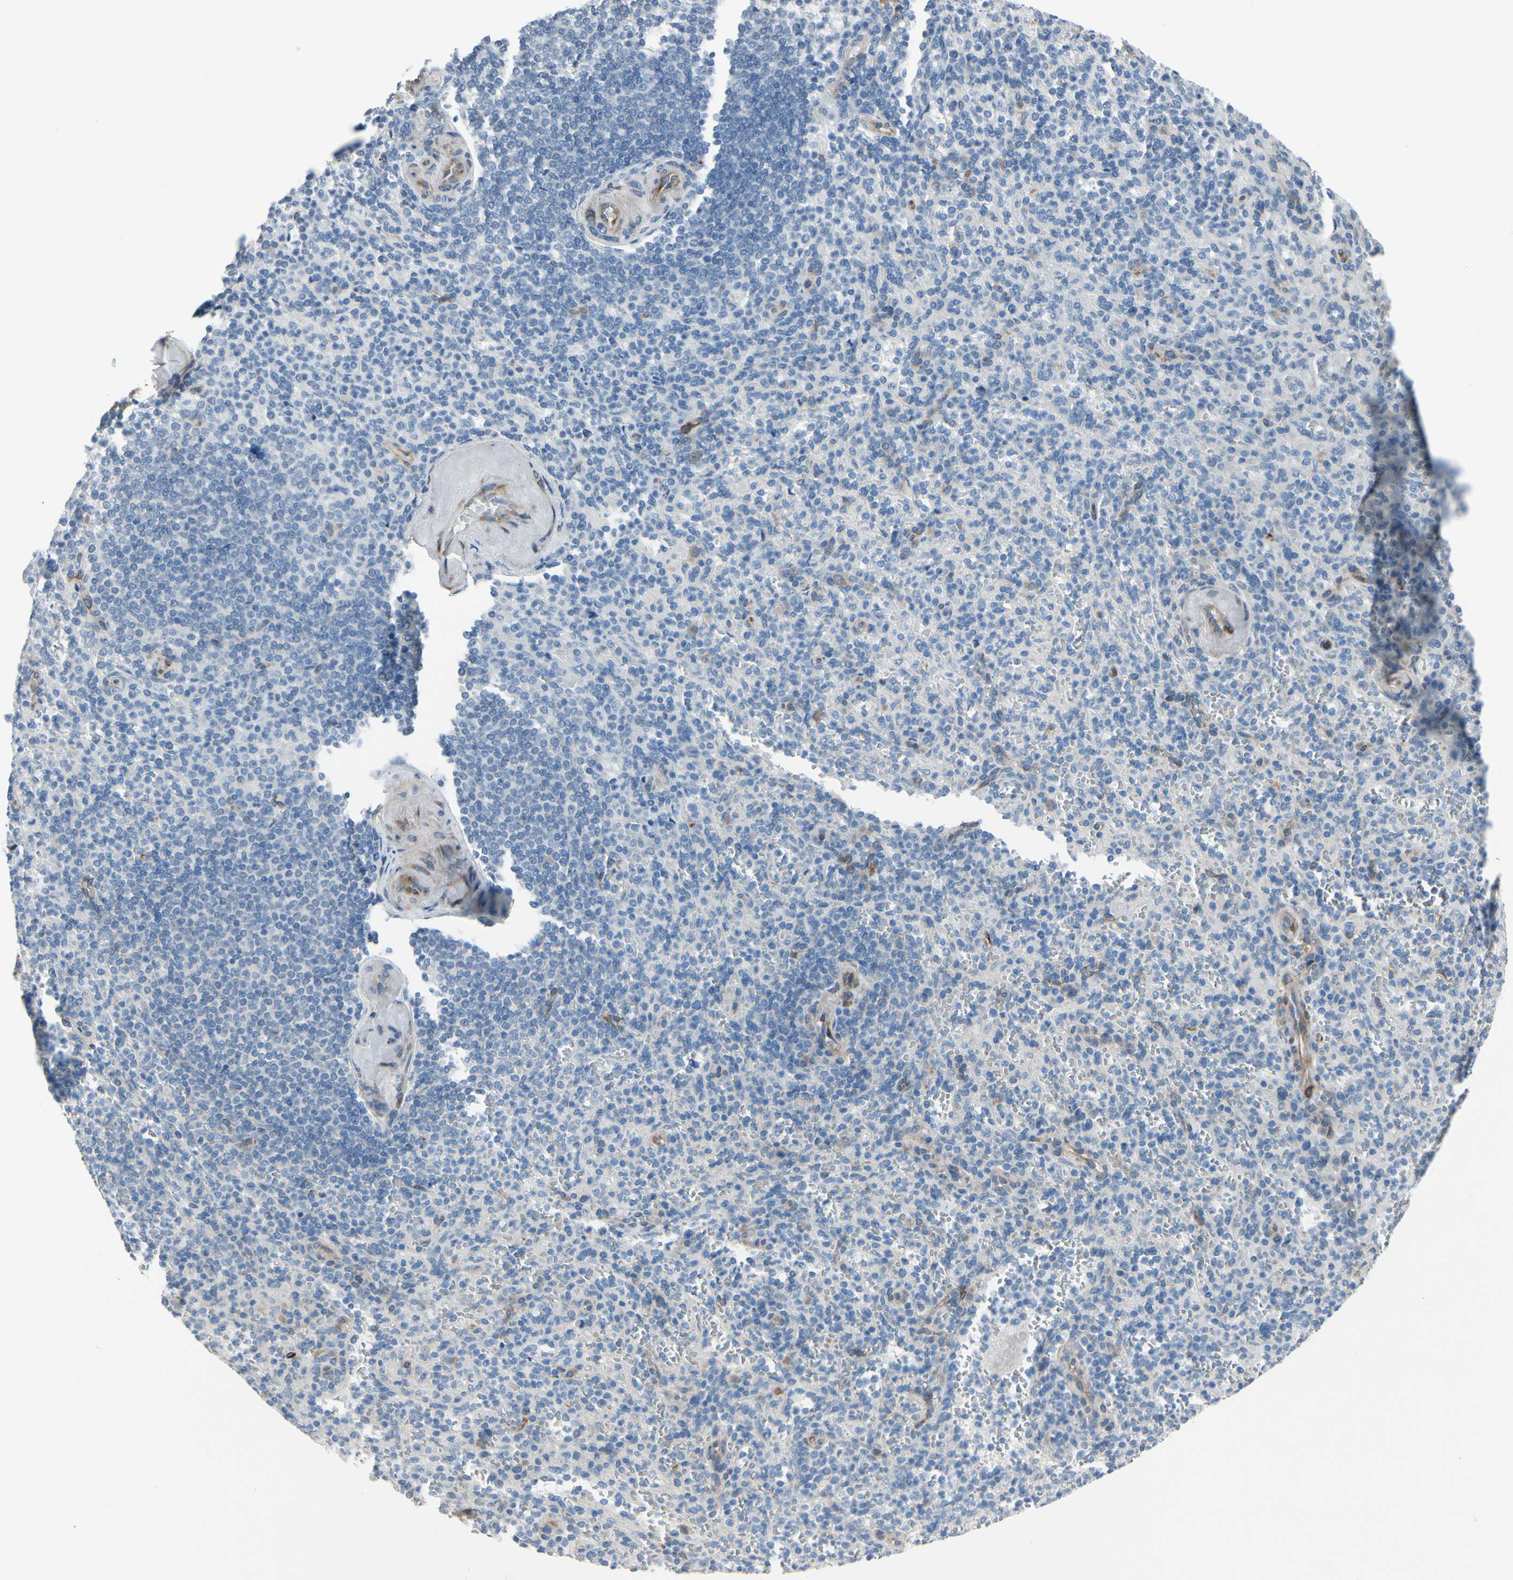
{"staining": {"intensity": "negative", "quantity": "none", "location": "none"}, "tissue": "spleen", "cell_type": "Cells in red pulp", "image_type": "normal", "snomed": [{"axis": "morphology", "description": "Normal tissue, NOS"}, {"axis": "topography", "description": "Spleen"}], "caption": "Cells in red pulp show no significant protein expression in normal spleen.", "gene": "MAP2", "patient": {"sex": "female", "age": 74}}